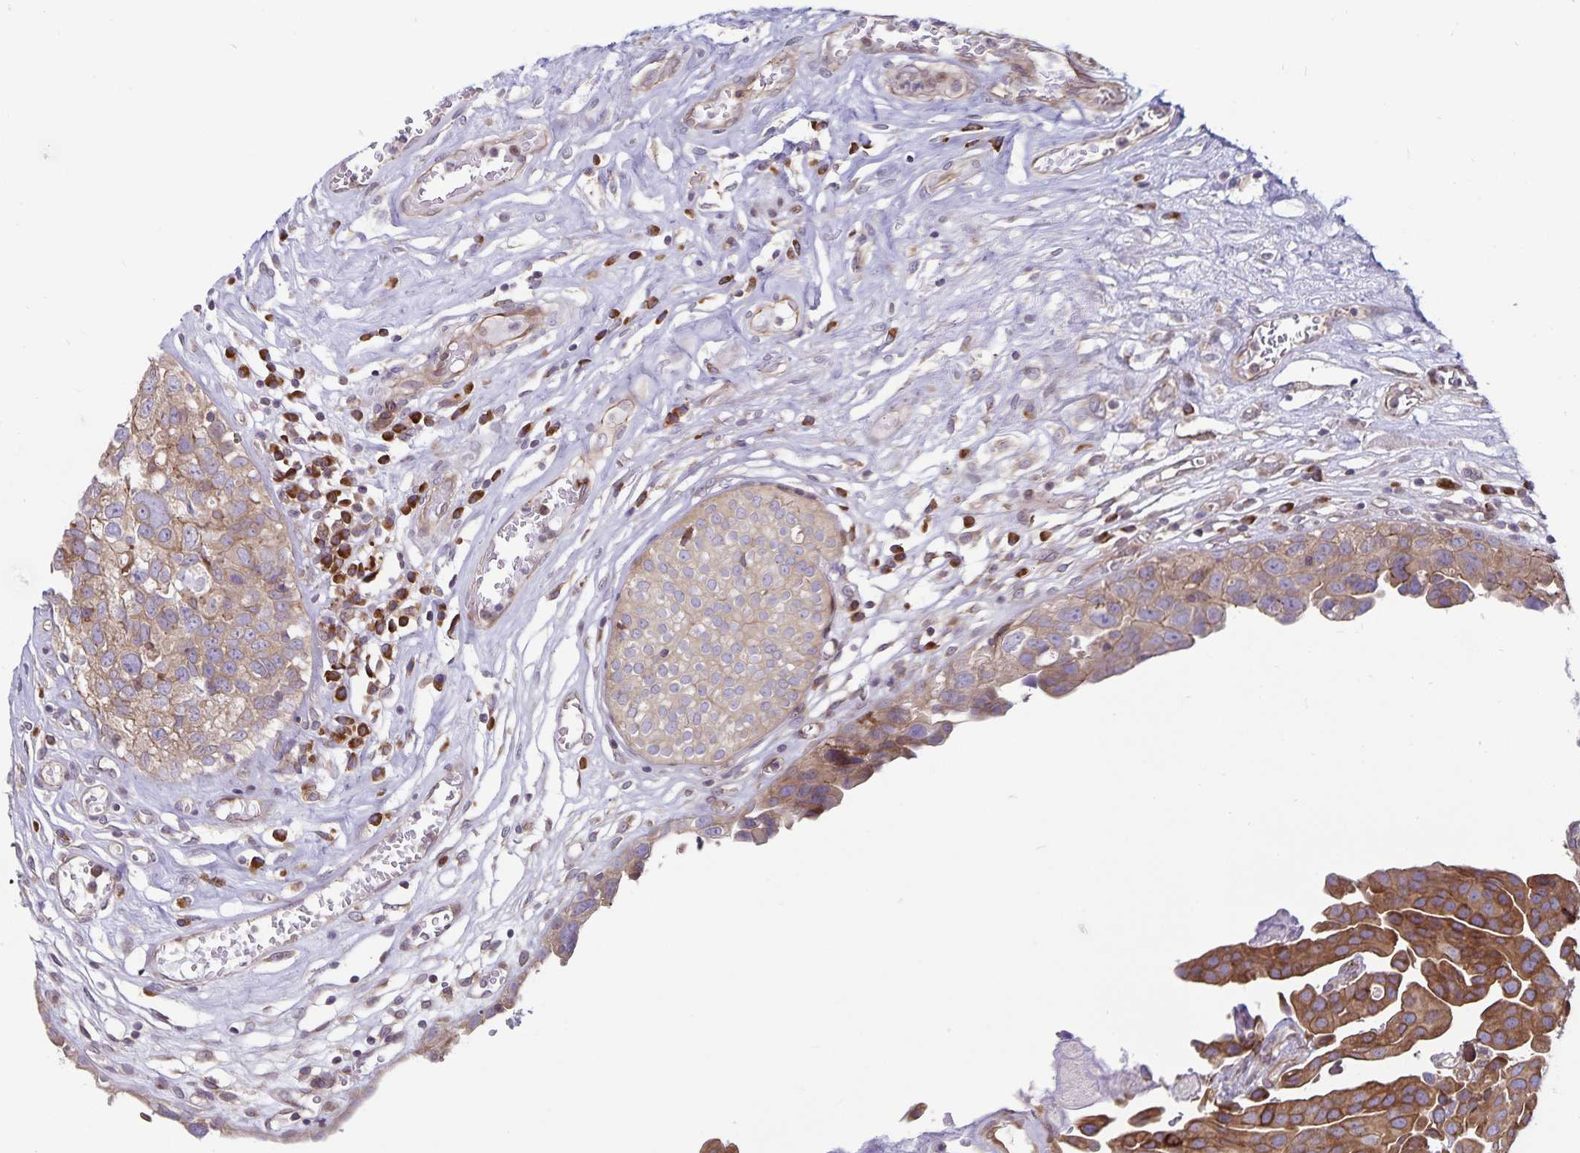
{"staining": {"intensity": "moderate", "quantity": ">75%", "location": "cytoplasmic/membranous"}, "tissue": "renal cancer", "cell_type": "Tumor cells", "image_type": "cancer", "snomed": [{"axis": "morphology", "description": "Adenocarcinoma, NOS"}, {"axis": "topography", "description": "Urinary bladder"}], "caption": "Moderate cytoplasmic/membranous staining for a protein is present in approximately >75% of tumor cells of renal cancer using immunohistochemistry (IHC).", "gene": "SEC62", "patient": {"sex": "male", "age": 61}}